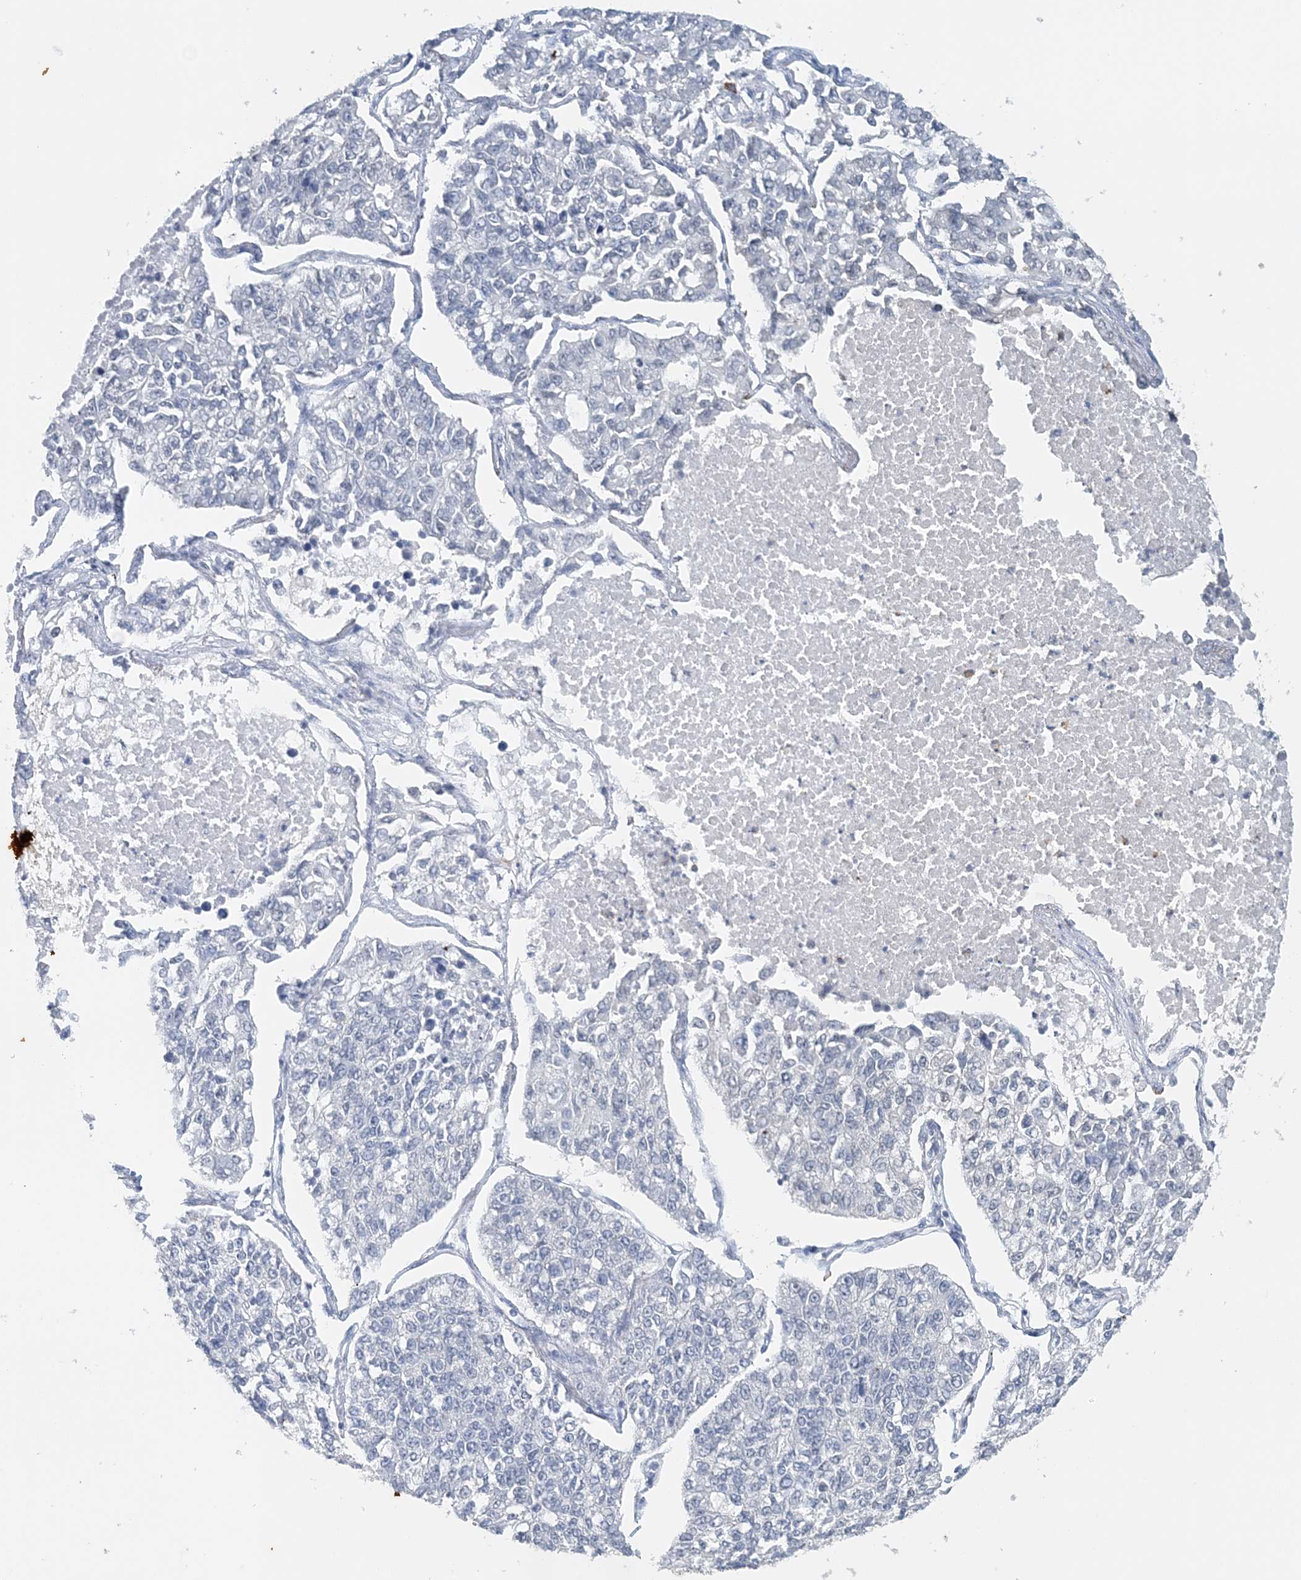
{"staining": {"intensity": "negative", "quantity": "none", "location": "none"}, "tissue": "lung cancer", "cell_type": "Tumor cells", "image_type": "cancer", "snomed": [{"axis": "morphology", "description": "Adenocarcinoma, NOS"}, {"axis": "topography", "description": "Lung"}], "caption": "Immunohistochemistry (IHC) photomicrograph of neoplastic tissue: lung cancer stained with DAB (3,3'-diaminobenzidine) shows no significant protein positivity in tumor cells.", "gene": "FAM110A", "patient": {"sex": "male", "age": 49}}